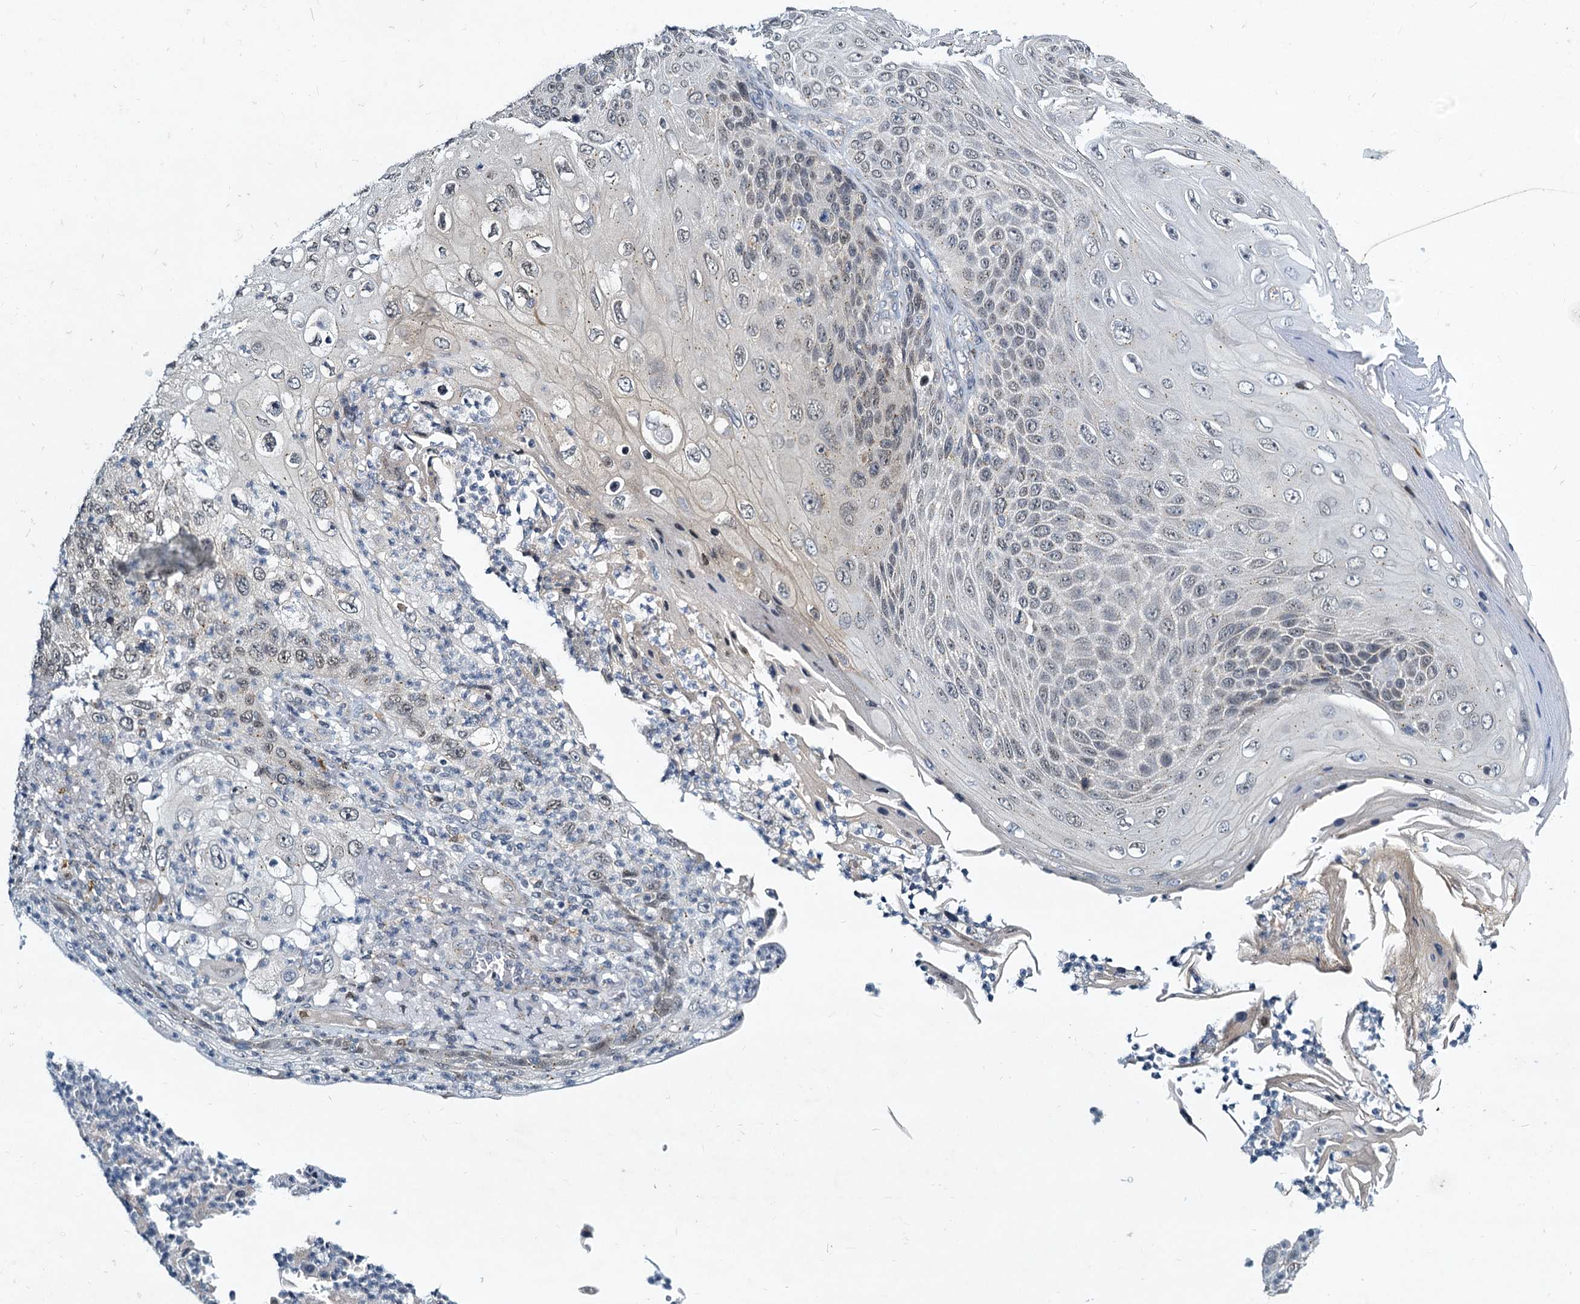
{"staining": {"intensity": "negative", "quantity": "none", "location": "none"}, "tissue": "skin cancer", "cell_type": "Tumor cells", "image_type": "cancer", "snomed": [{"axis": "morphology", "description": "Squamous cell carcinoma, NOS"}, {"axis": "topography", "description": "Skin"}], "caption": "High magnification brightfield microscopy of skin squamous cell carcinoma stained with DAB (brown) and counterstained with hematoxylin (blue): tumor cells show no significant staining. Brightfield microscopy of immunohistochemistry (IHC) stained with DAB (brown) and hematoxylin (blue), captured at high magnification.", "gene": "STAP1", "patient": {"sex": "female", "age": 88}}